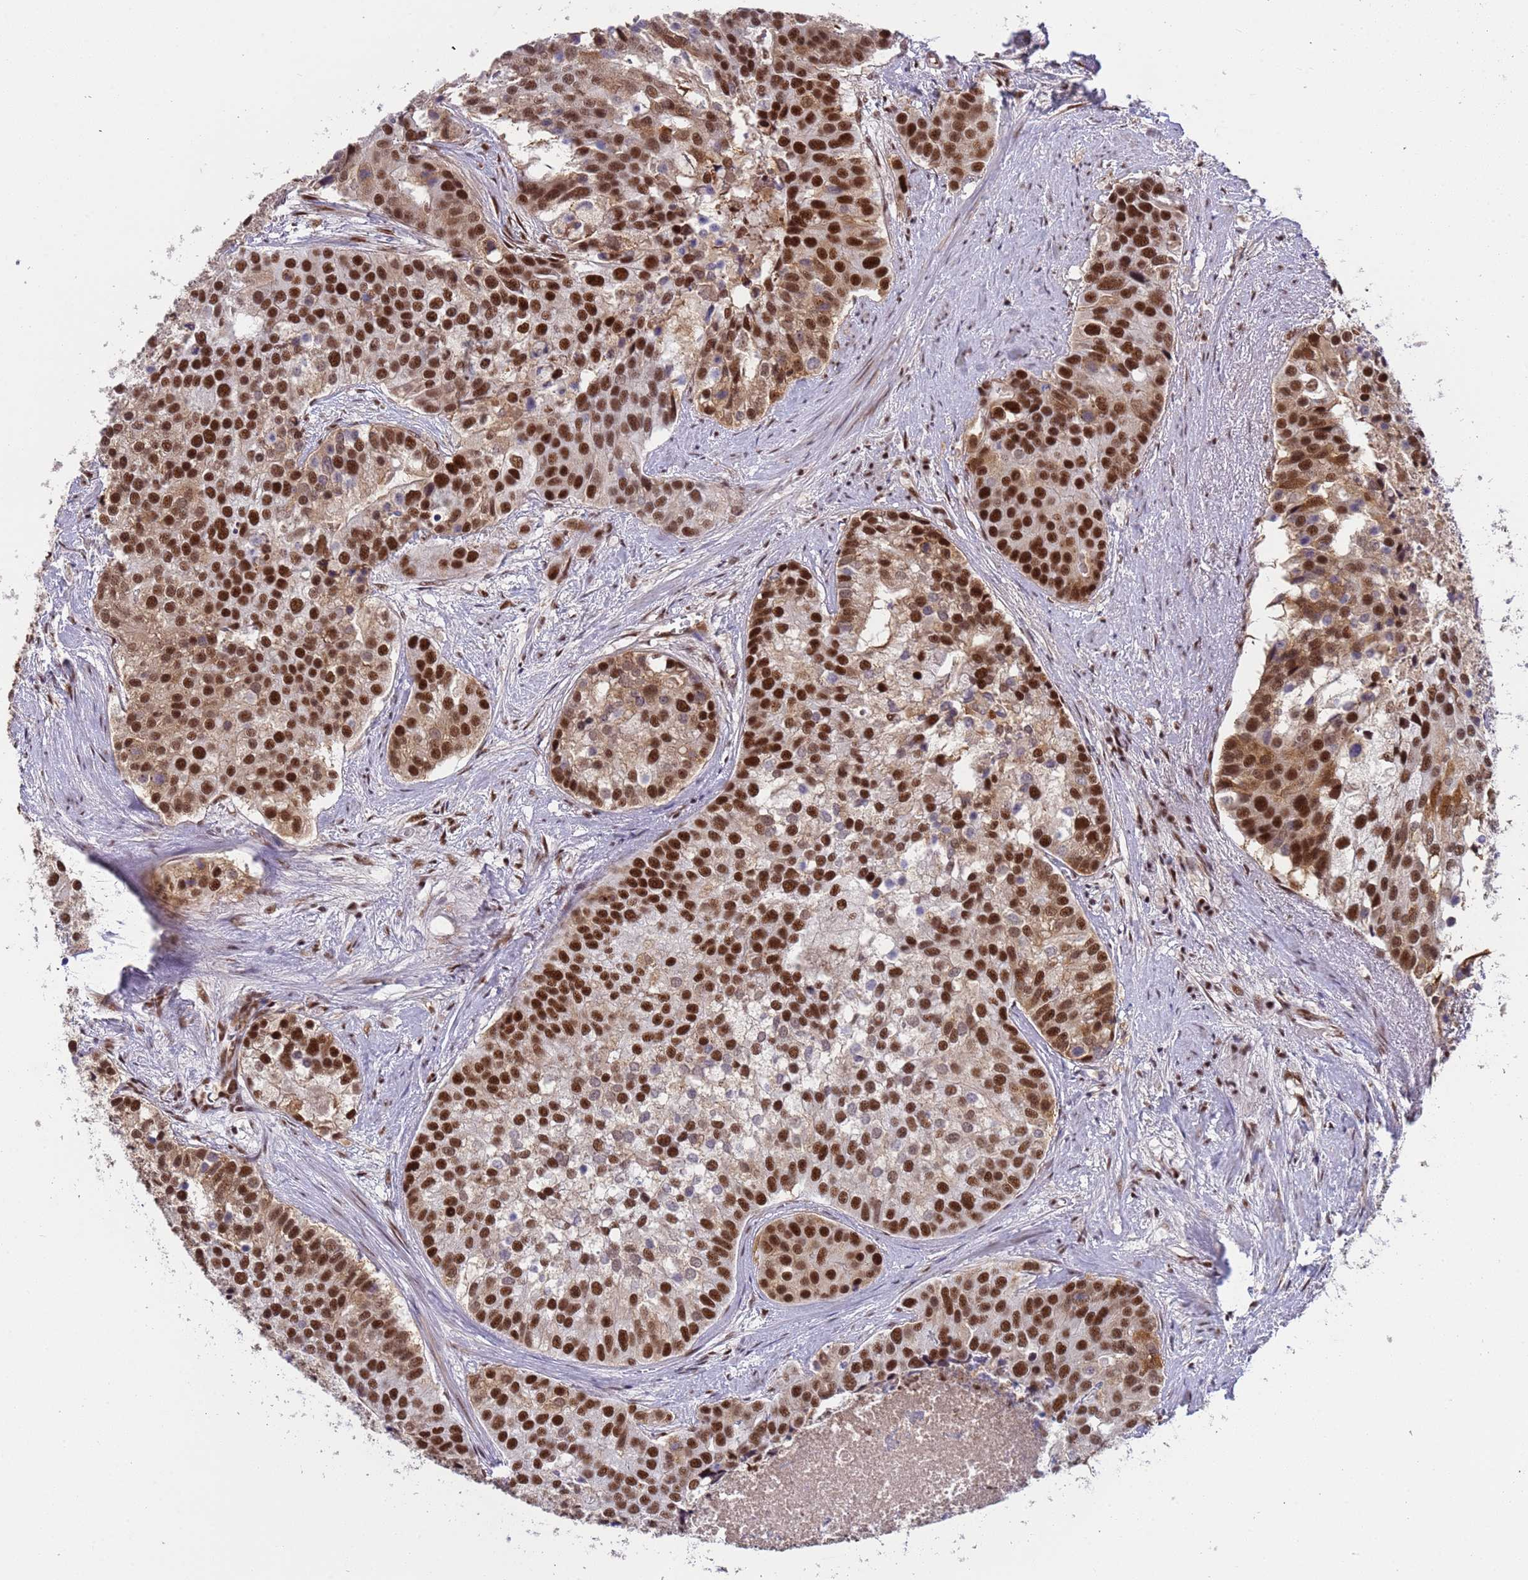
{"staining": {"intensity": "strong", "quantity": ">75%", "location": "nuclear"}, "tissue": "prostate cancer", "cell_type": "Tumor cells", "image_type": "cancer", "snomed": [{"axis": "morphology", "description": "Adenocarcinoma, High grade"}, {"axis": "topography", "description": "Prostate"}], "caption": "Immunohistochemical staining of prostate cancer (adenocarcinoma (high-grade)) exhibits high levels of strong nuclear expression in about >75% of tumor cells. Ihc stains the protein in brown and the nuclei are stained blue.", "gene": "SRRT", "patient": {"sex": "male", "age": 62}}